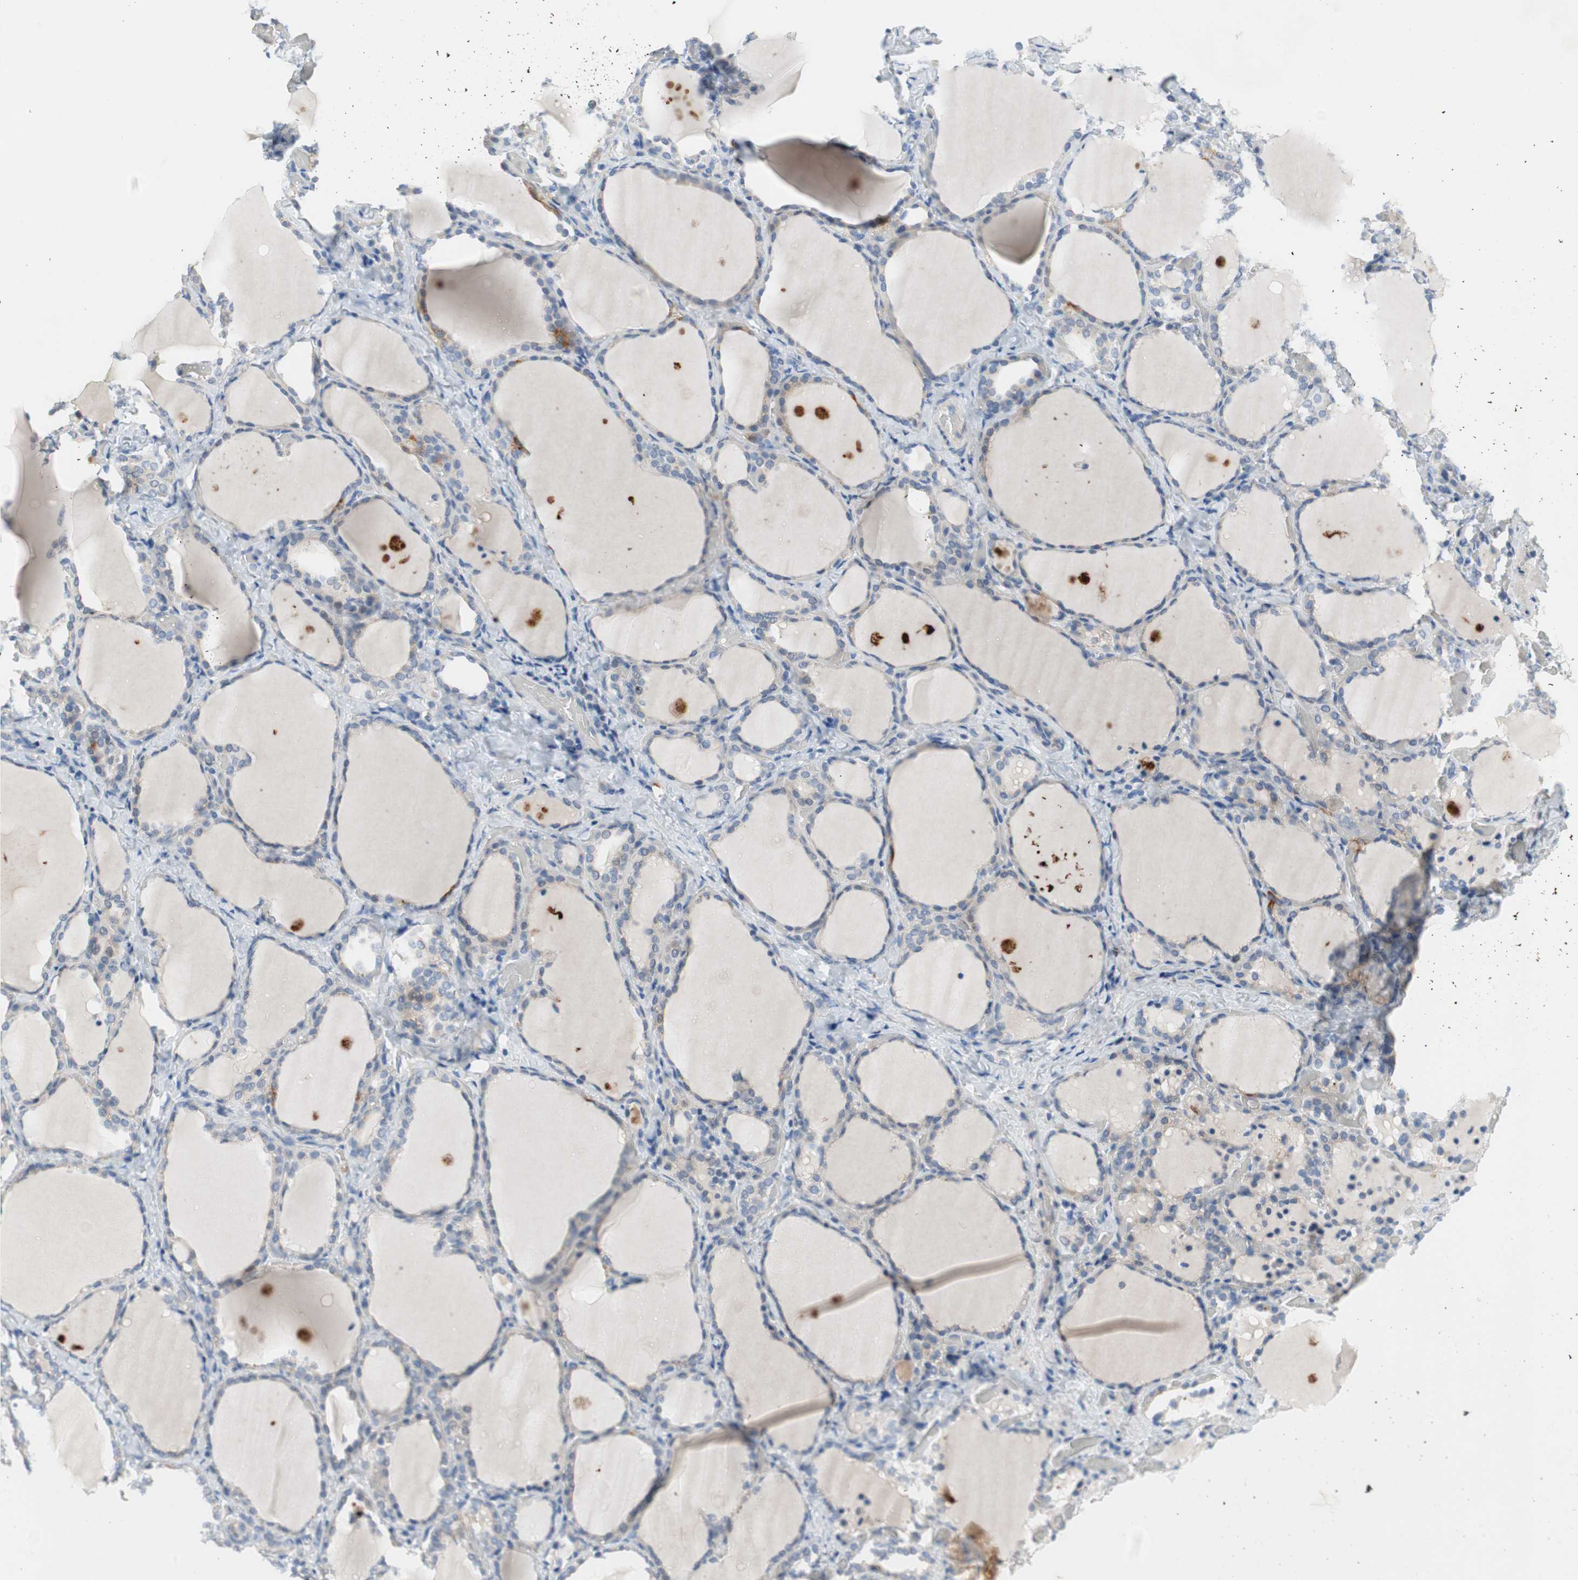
{"staining": {"intensity": "weak", "quantity": "<25%", "location": "cytoplasmic/membranous"}, "tissue": "thyroid gland", "cell_type": "Glandular cells", "image_type": "normal", "snomed": [{"axis": "morphology", "description": "Normal tissue, NOS"}, {"axis": "morphology", "description": "Papillary adenocarcinoma, NOS"}, {"axis": "topography", "description": "Thyroid gland"}], "caption": "Immunohistochemistry (IHC) micrograph of unremarkable thyroid gland stained for a protein (brown), which exhibits no positivity in glandular cells.", "gene": "PDZK1", "patient": {"sex": "female", "age": 30}}